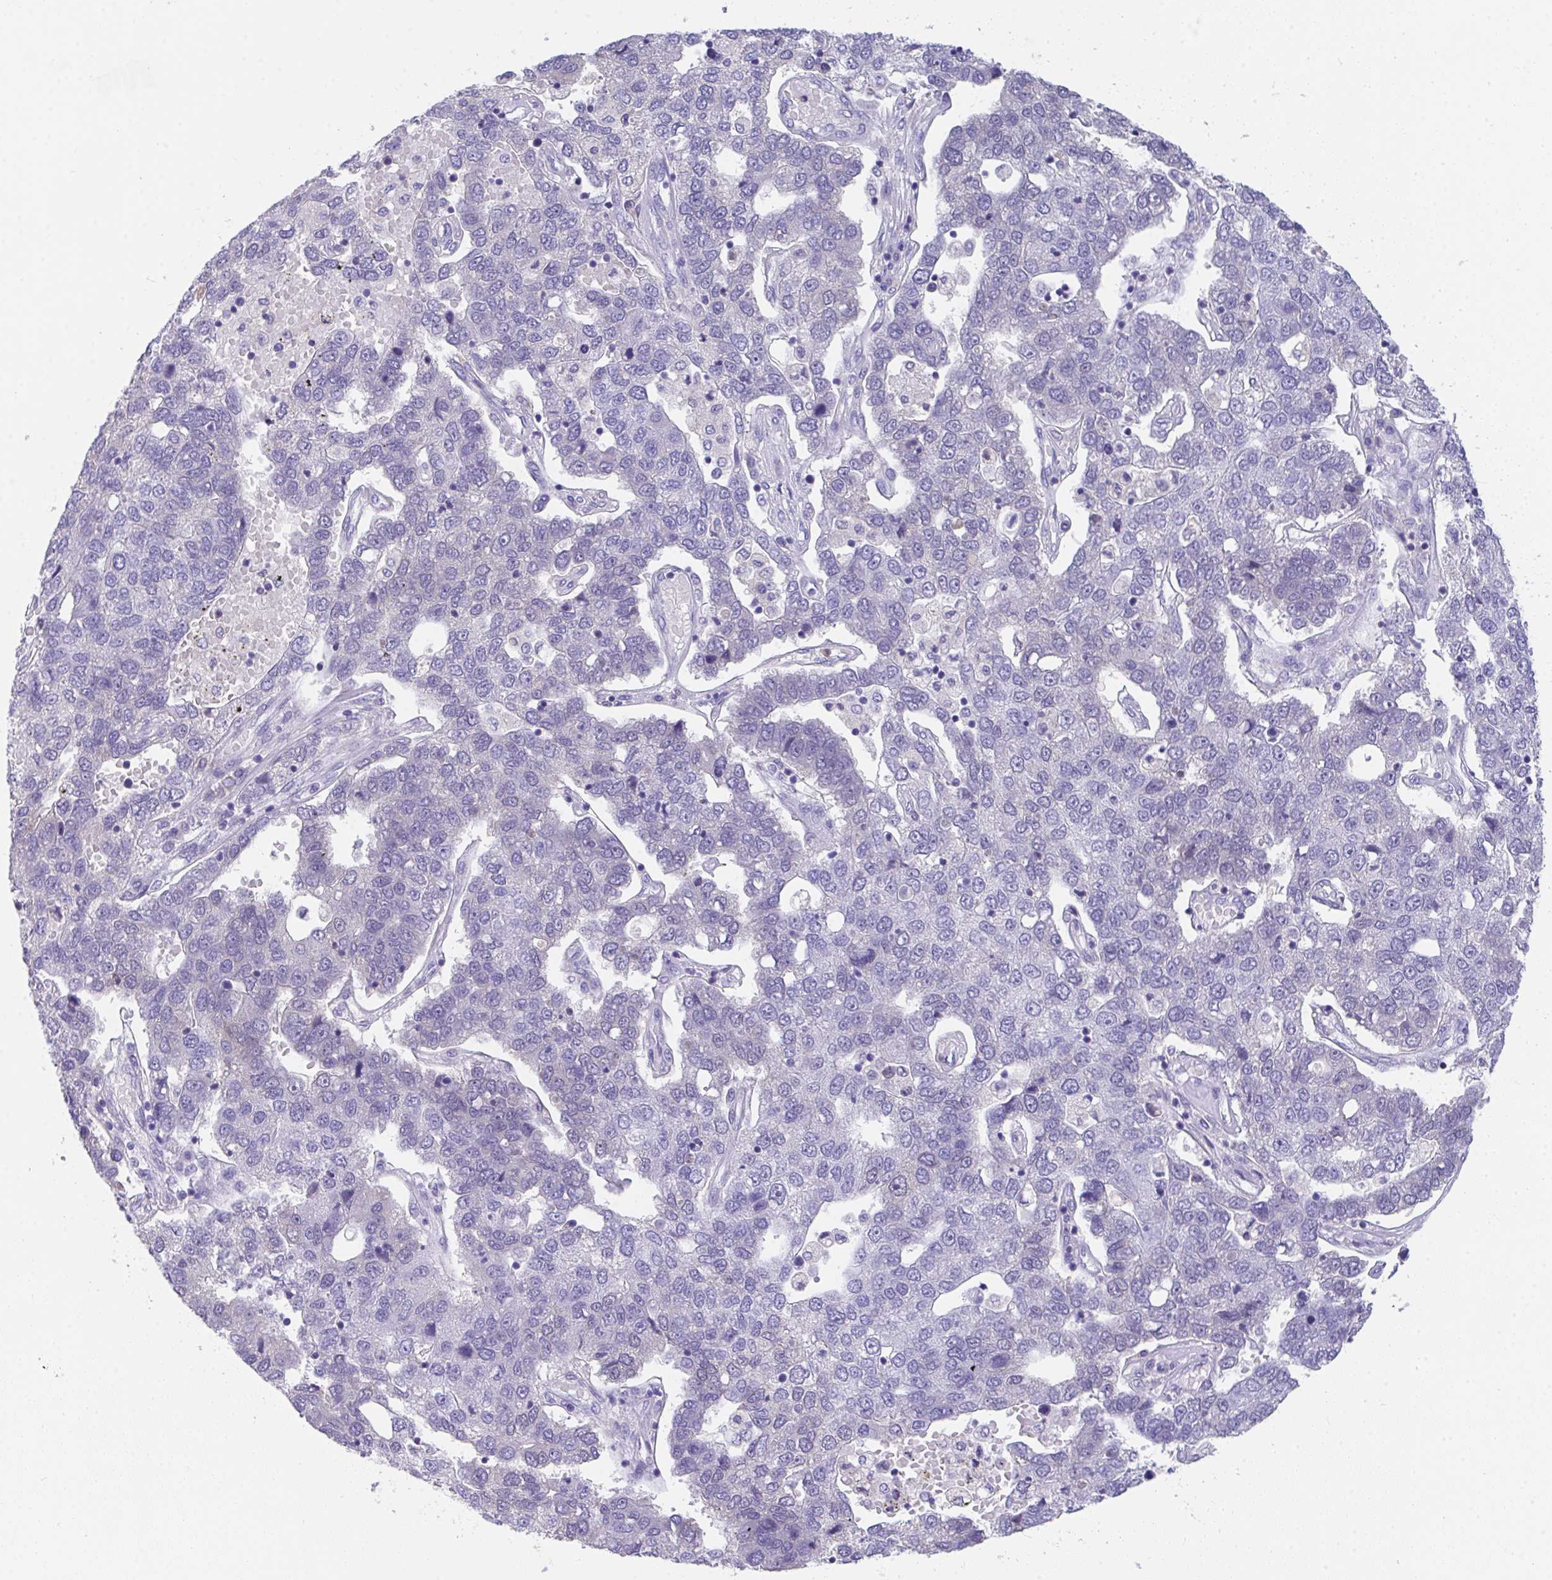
{"staining": {"intensity": "negative", "quantity": "none", "location": "none"}, "tissue": "pancreatic cancer", "cell_type": "Tumor cells", "image_type": "cancer", "snomed": [{"axis": "morphology", "description": "Adenocarcinoma, NOS"}, {"axis": "topography", "description": "Pancreas"}], "caption": "DAB (3,3'-diaminobenzidine) immunohistochemical staining of human pancreatic cancer demonstrates no significant expression in tumor cells. (Brightfield microscopy of DAB (3,3'-diaminobenzidine) immunohistochemistry (IHC) at high magnification).", "gene": "COA5", "patient": {"sex": "female", "age": 61}}